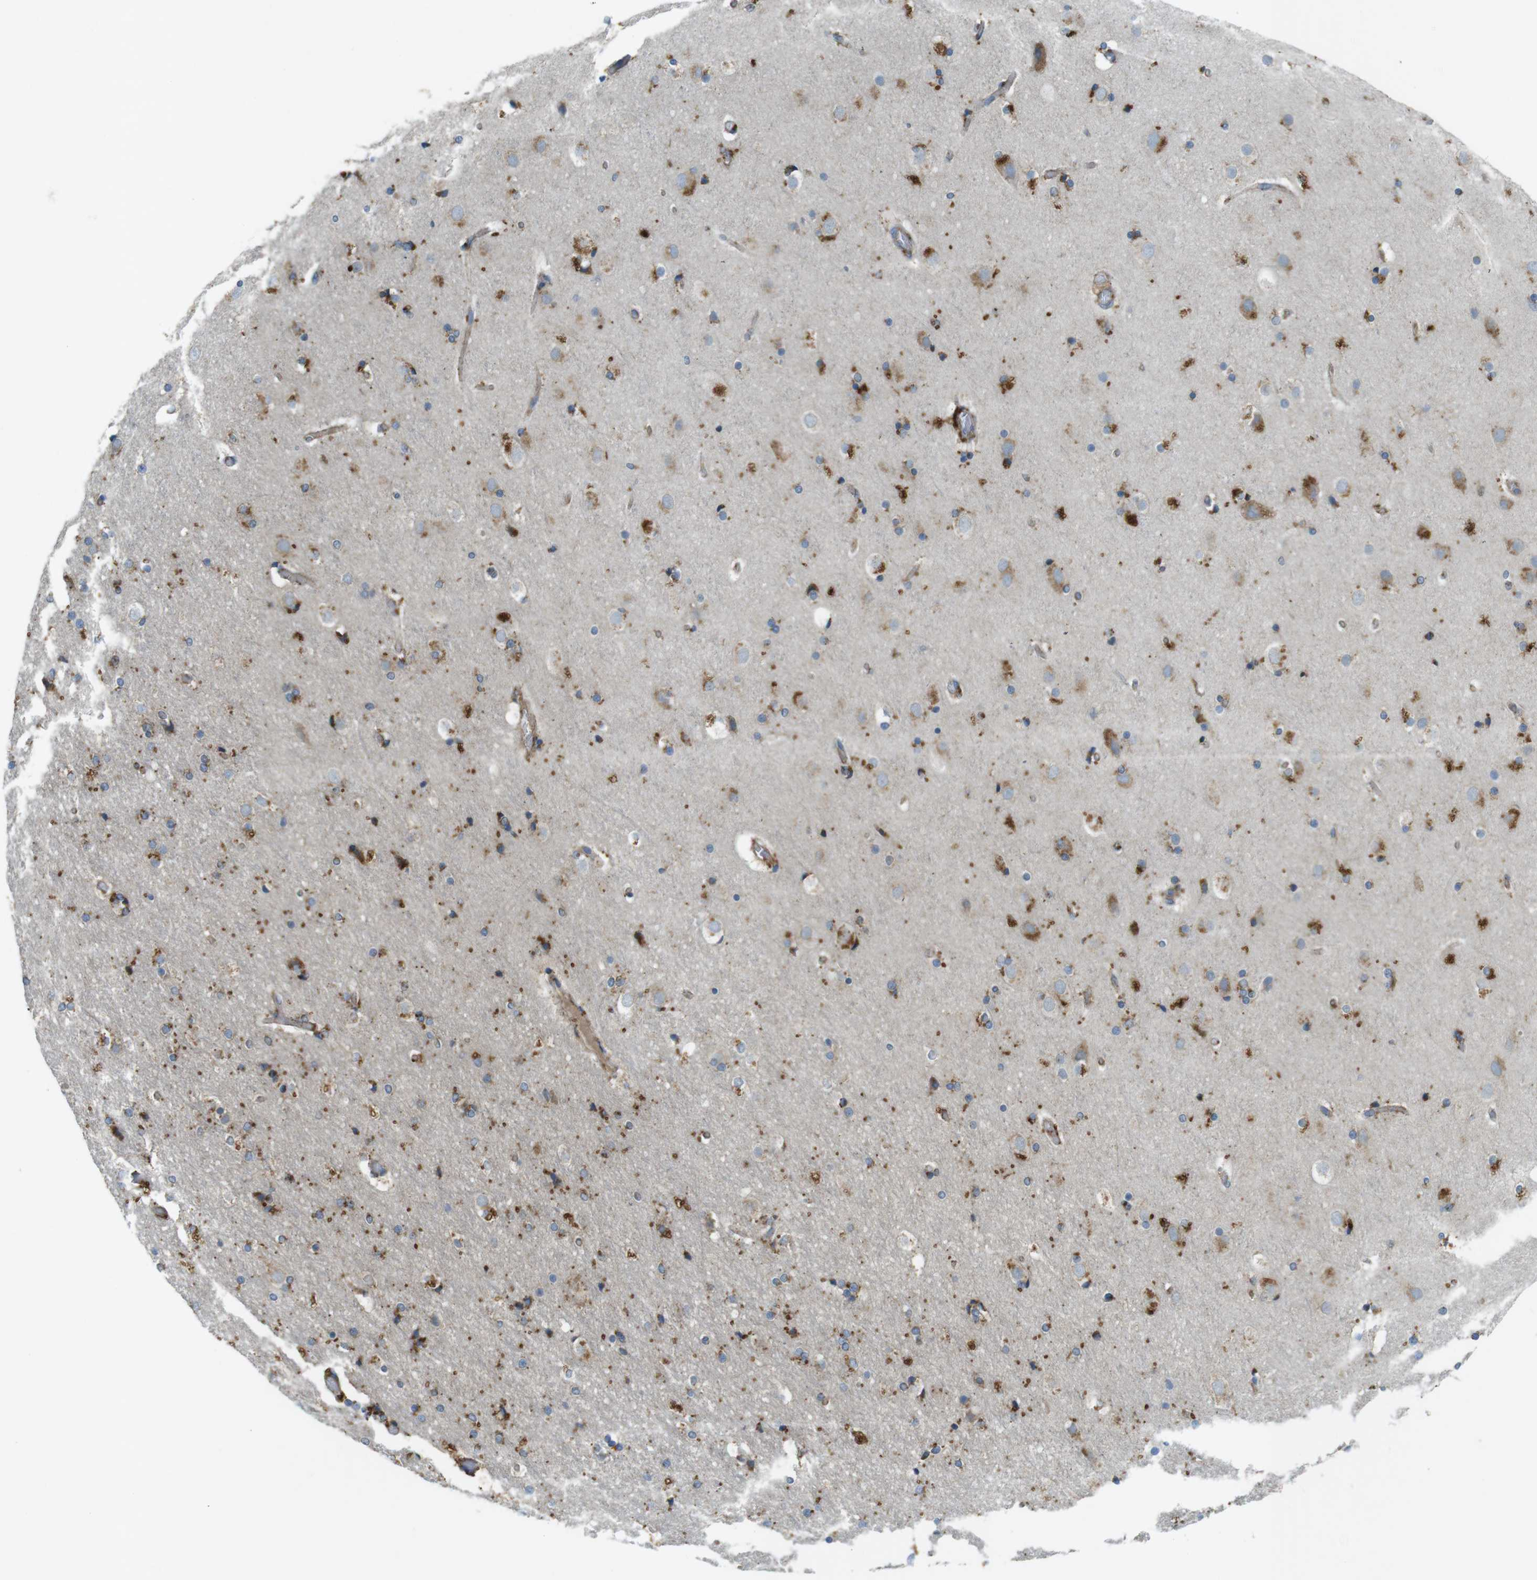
{"staining": {"intensity": "moderate", "quantity": ">75%", "location": "cytoplasmic/membranous"}, "tissue": "cerebral cortex", "cell_type": "Endothelial cells", "image_type": "normal", "snomed": [{"axis": "morphology", "description": "Normal tissue, NOS"}, {"axis": "topography", "description": "Cerebral cortex"}], "caption": "Immunohistochemistry of benign cerebral cortex shows medium levels of moderate cytoplasmic/membranous expression in approximately >75% of endothelial cells.", "gene": "LAMP1", "patient": {"sex": "male", "age": 57}}